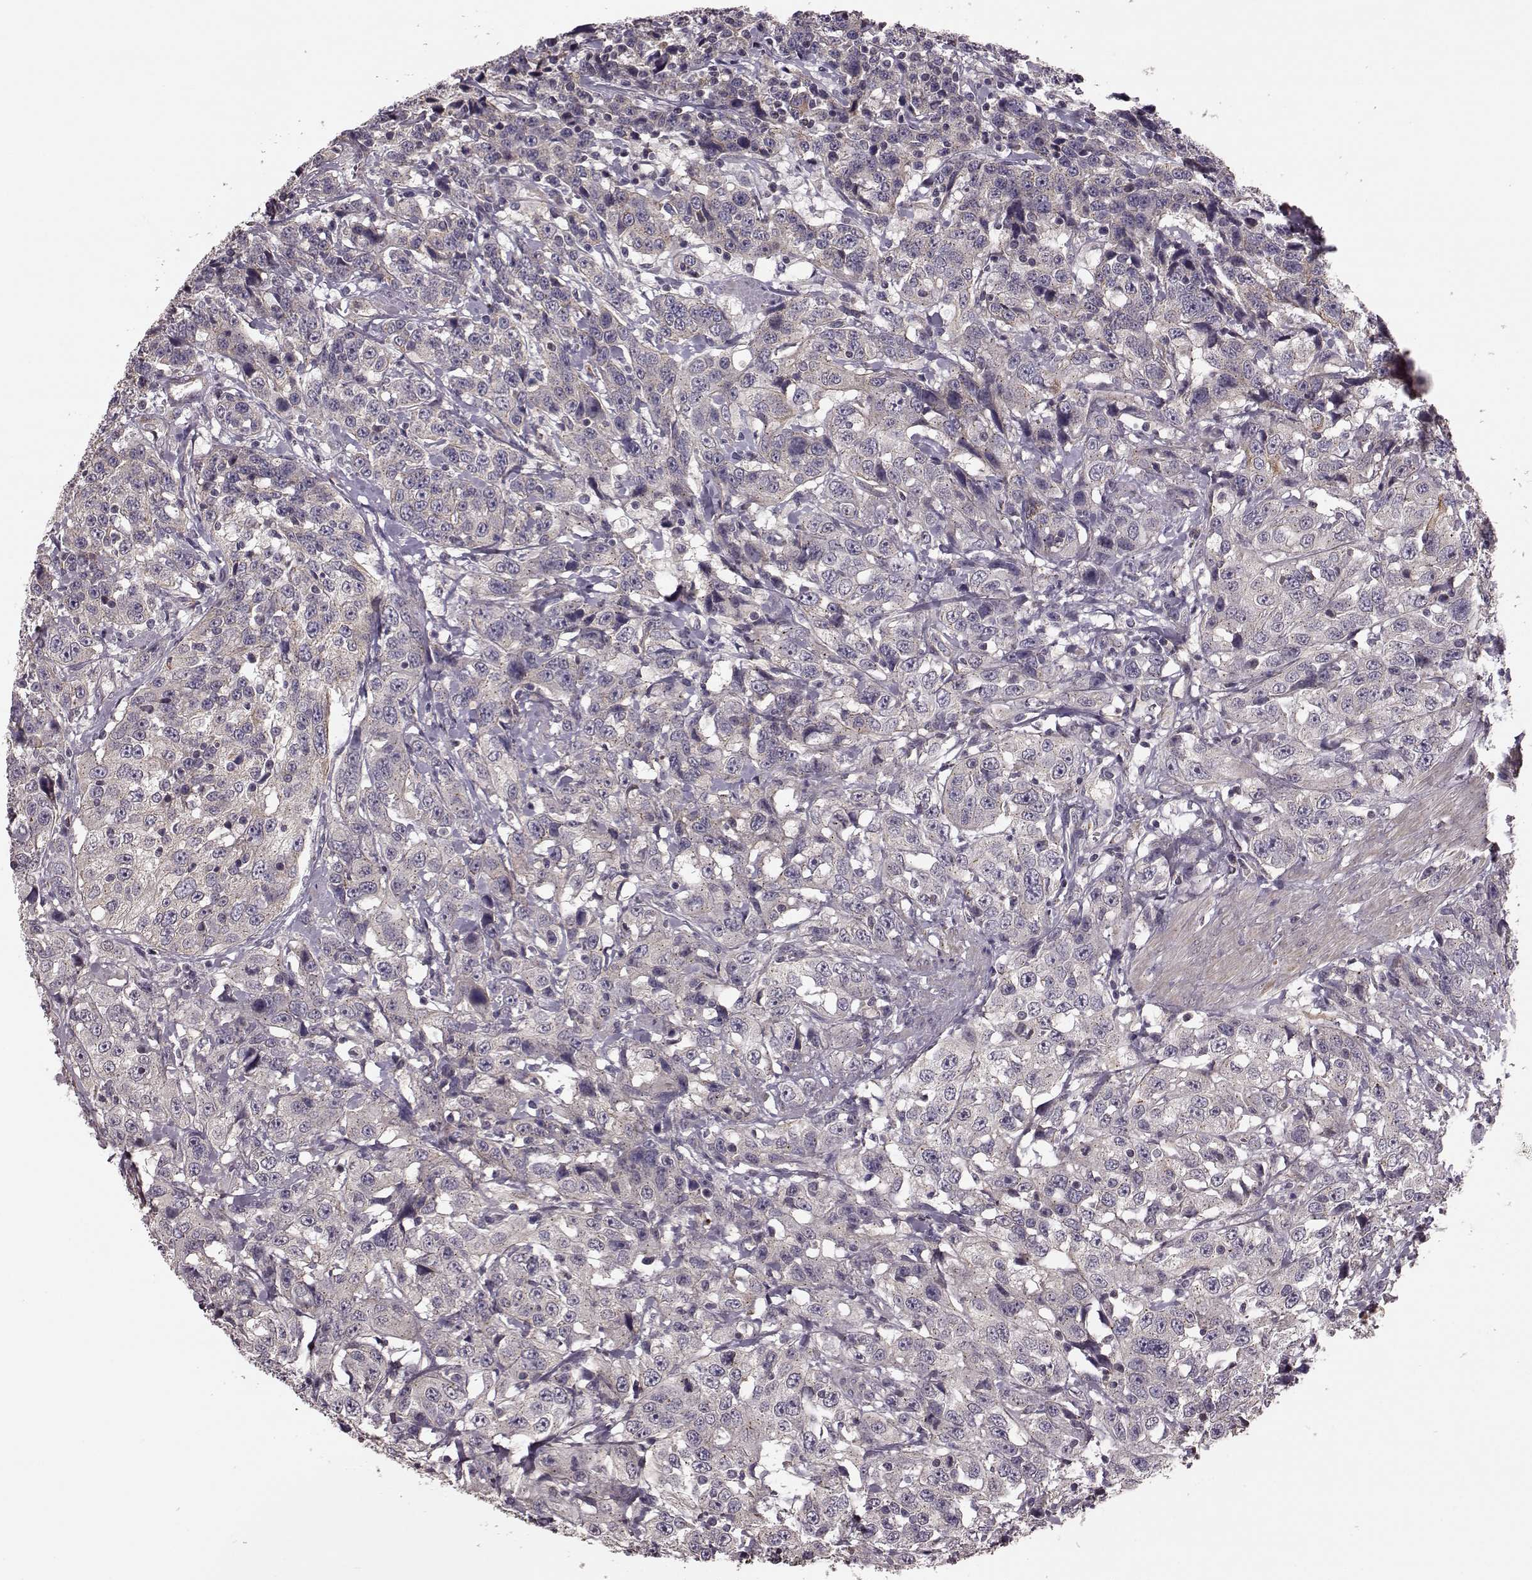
{"staining": {"intensity": "negative", "quantity": "none", "location": "none"}, "tissue": "urothelial cancer", "cell_type": "Tumor cells", "image_type": "cancer", "snomed": [{"axis": "morphology", "description": "Urothelial carcinoma, NOS"}, {"axis": "morphology", "description": "Urothelial carcinoma, High grade"}, {"axis": "topography", "description": "Urinary bladder"}], "caption": "Human transitional cell carcinoma stained for a protein using immunohistochemistry (IHC) displays no positivity in tumor cells.", "gene": "NTF3", "patient": {"sex": "female", "age": 73}}